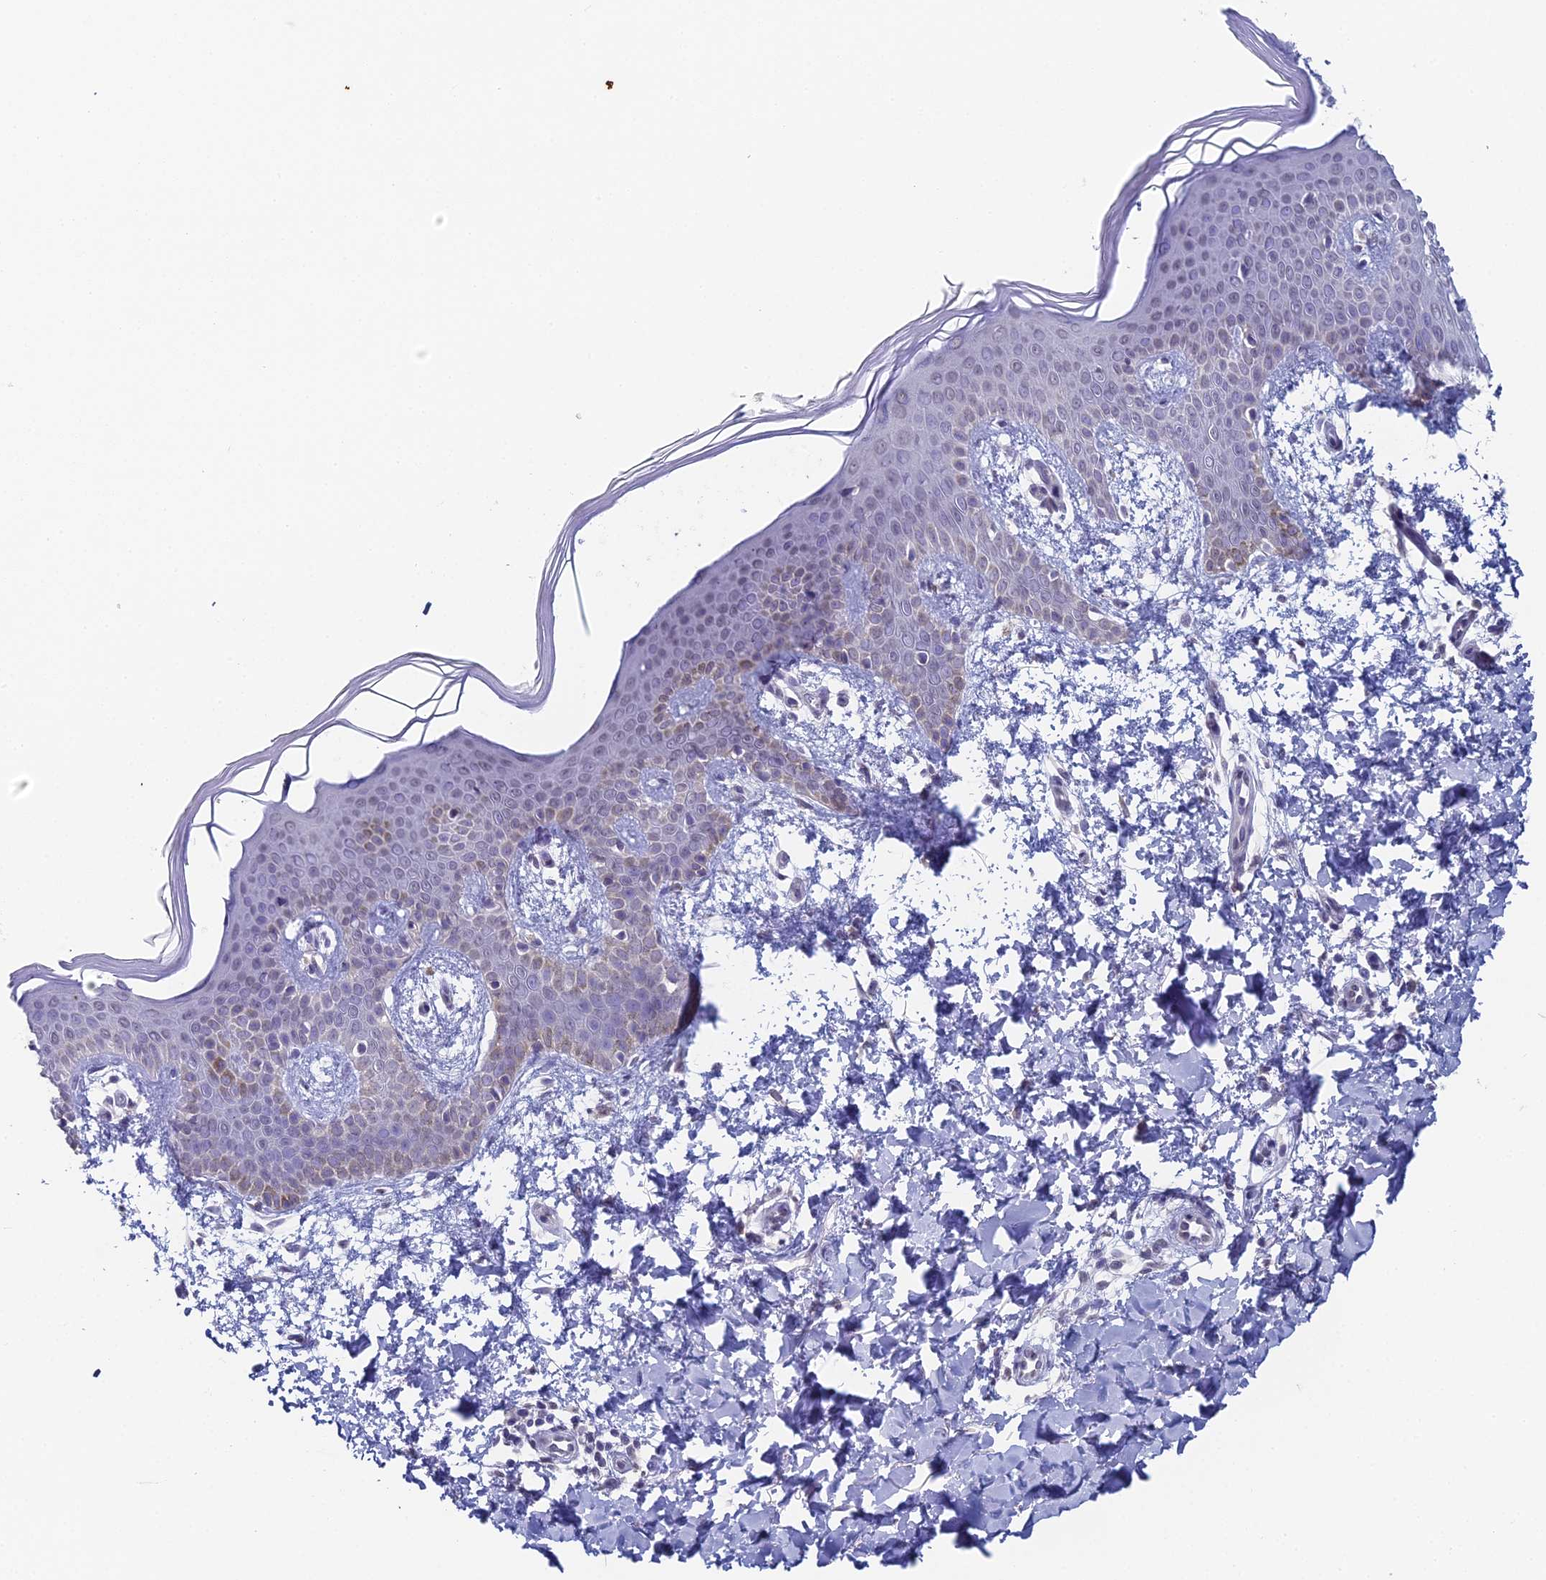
{"staining": {"intensity": "negative", "quantity": "none", "location": "none"}, "tissue": "skin", "cell_type": "Fibroblasts", "image_type": "normal", "snomed": [{"axis": "morphology", "description": "Normal tissue, NOS"}, {"axis": "topography", "description": "Skin"}], "caption": "A high-resolution micrograph shows IHC staining of unremarkable skin, which demonstrates no significant staining in fibroblasts. (DAB (3,3'-diaminobenzidine) IHC, high magnification).", "gene": "PRR22", "patient": {"sex": "male", "age": 36}}